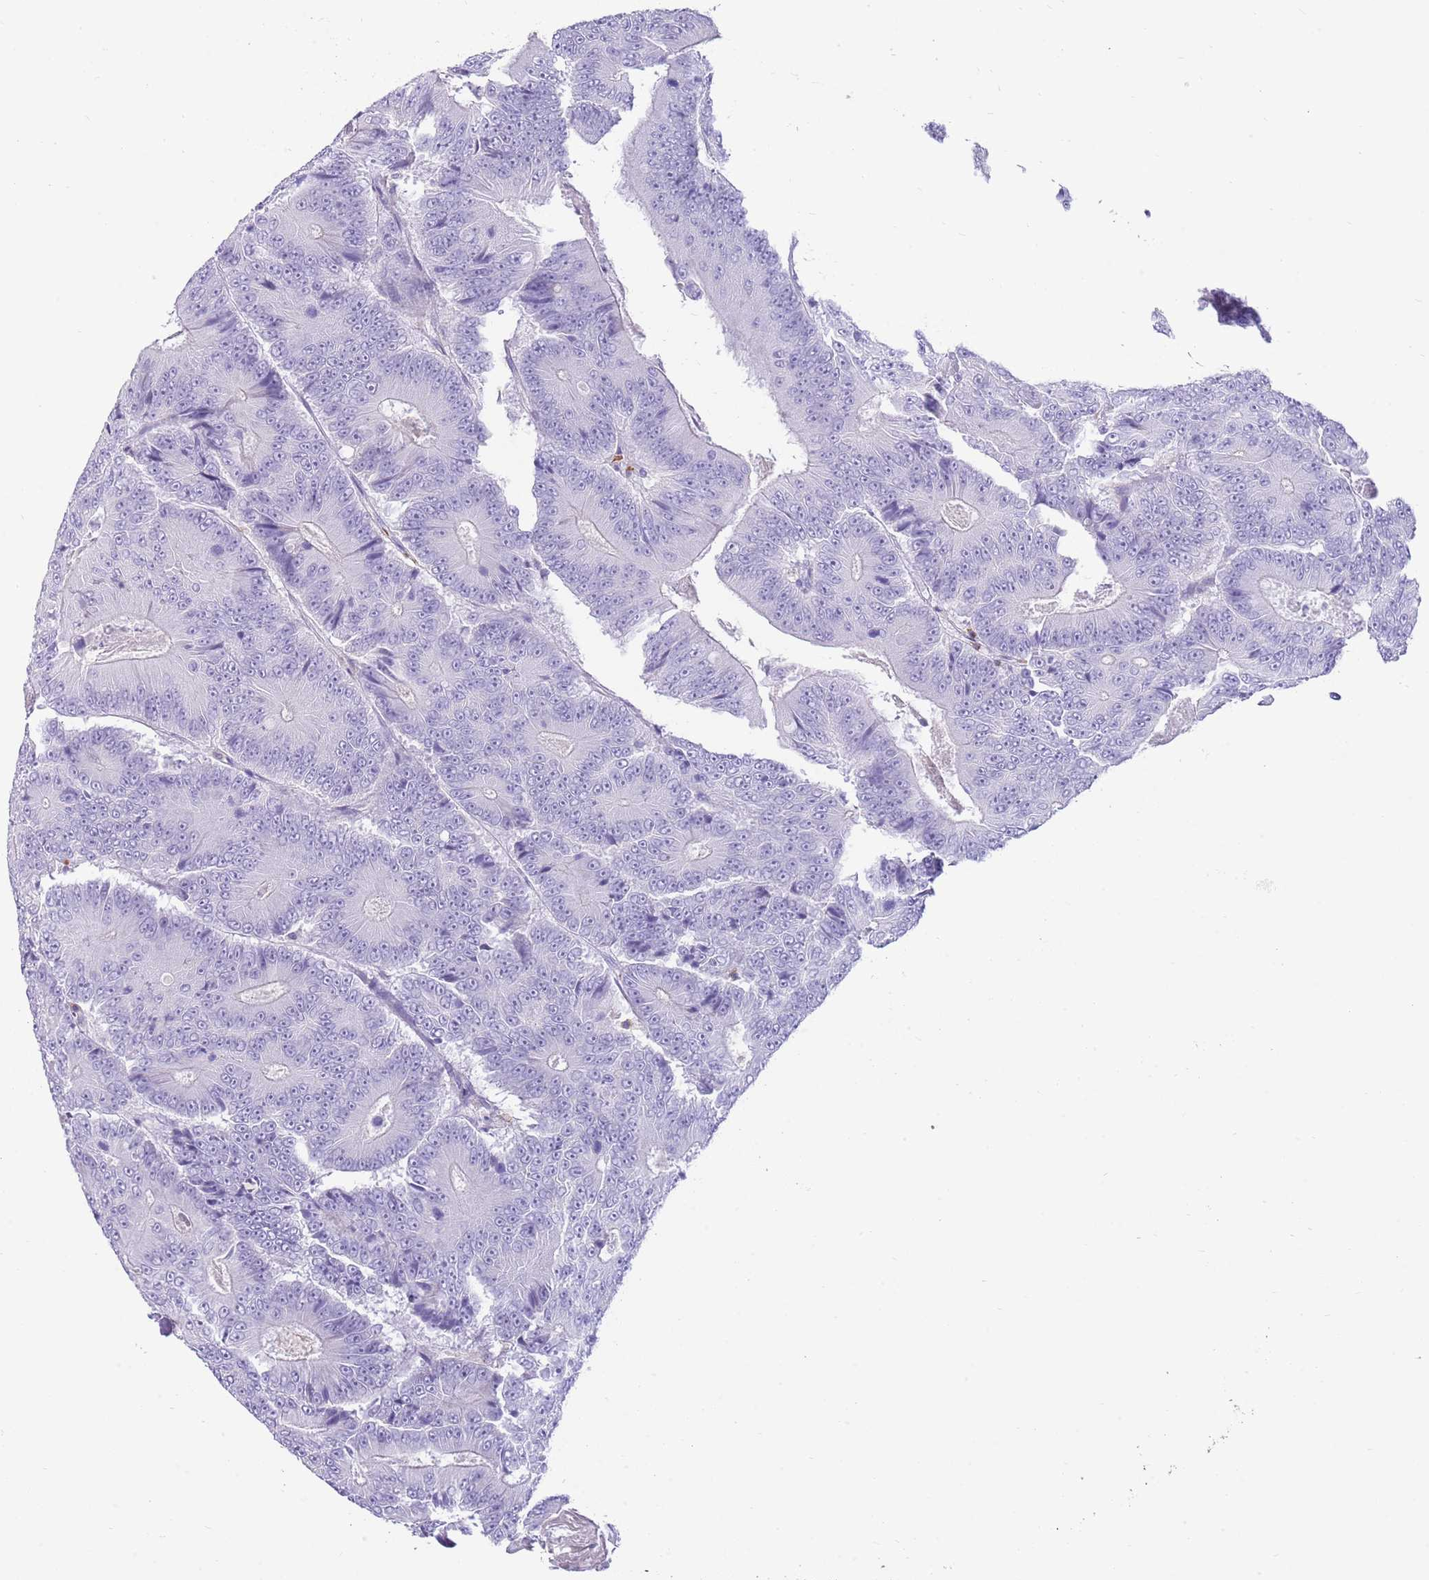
{"staining": {"intensity": "negative", "quantity": "none", "location": "none"}, "tissue": "colorectal cancer", "cell_type": "Tumor cells", "image_type": "cancer", "snomed": [{"axis": "morphology", "description": "Adenocarcinoma, NOS"}, {"axis": "topography", "description": "Colon"}], "caption": "Immunohistochemistry of colorectal cancer displays no expression in tumor cells.", "gene": "OR4Q3", "patient": {"sex": "male", "age": 83}}